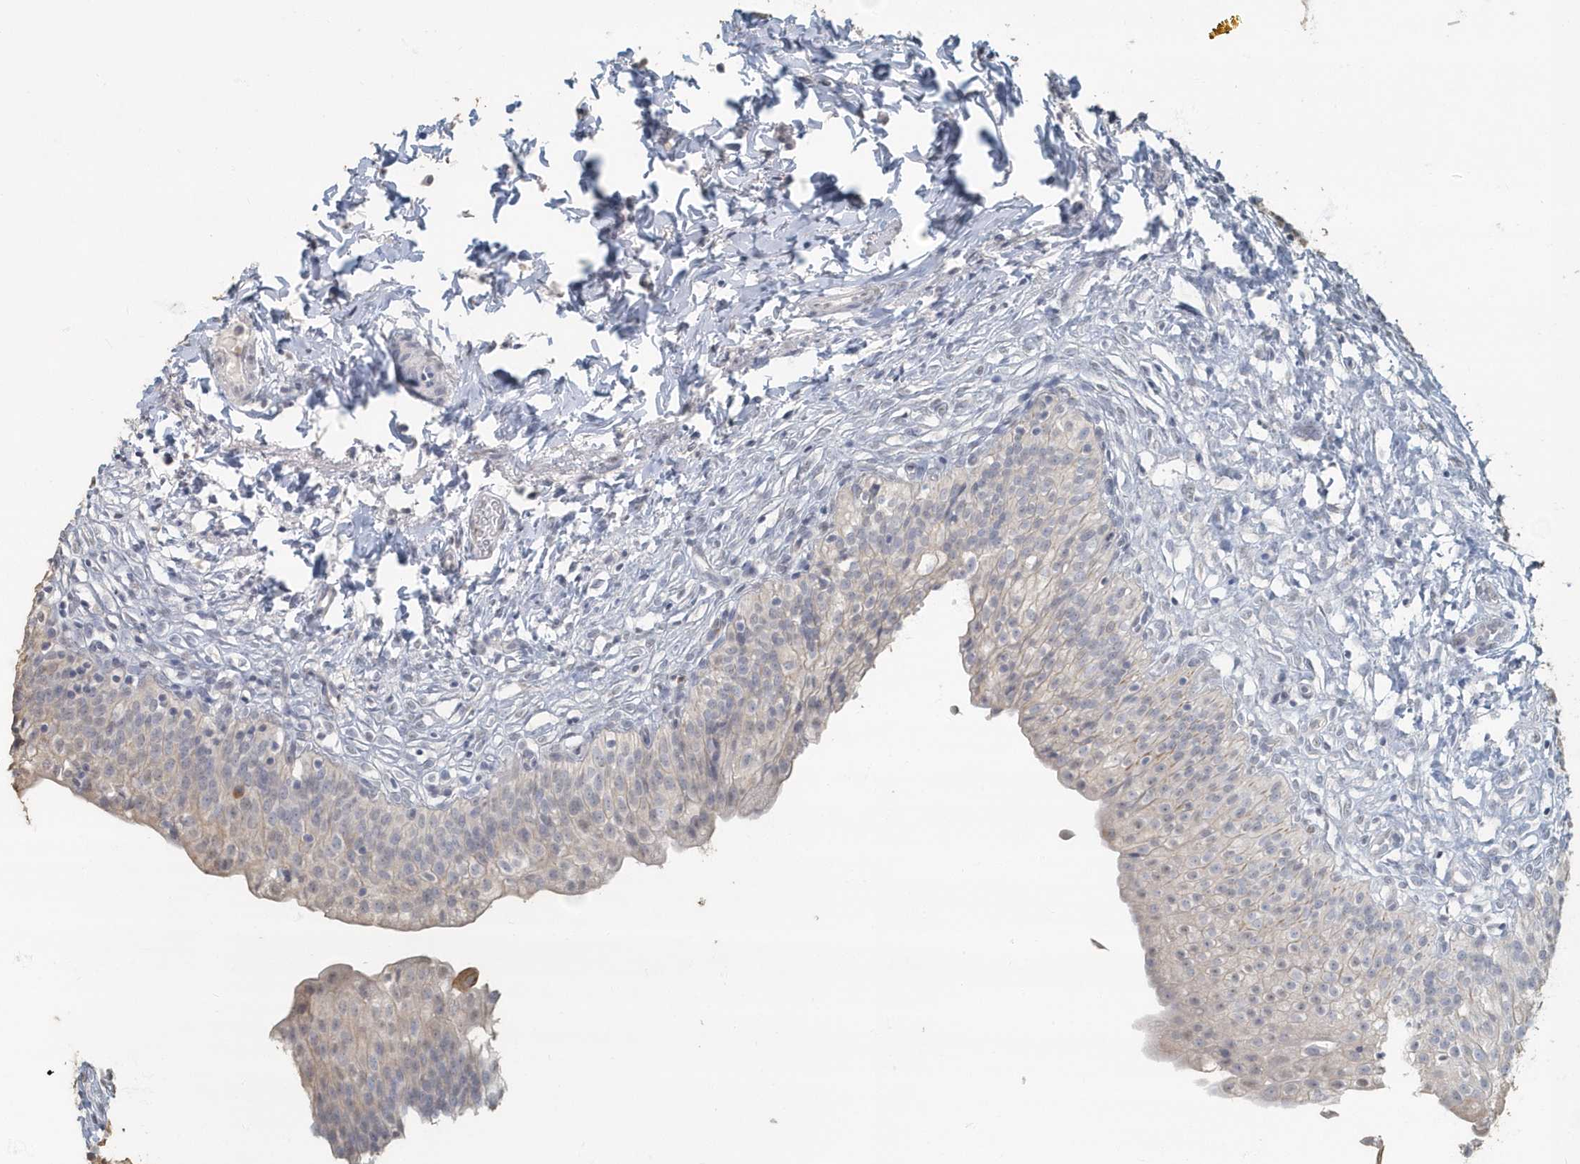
{"staining": {"intensity": "weak", "quantity": "25%-75%", "location": "cytoplasmic/membranous,nuclear"}, "tissue": "urinary bladder", "cell_type": "Urothelial cells", "image_type": "normal", "snomed": [{"axis": "morphology", "description": "Normal tissue, NOS"}, {"axis": "topography", "description": "Urinary bladder"}], "caption": "IHC histopathology image of benign urinary bladder: human urinary bladder stained using IHC displays low levels of weak protein expression localized specifically in the cytoplasmic/membranous,nuclear of urothelial cells, appearing as a cytoplasmic/membranous,nuclear brown color.", "gene": "MYOT", "patient": {"sex": "male", "age": 55}}